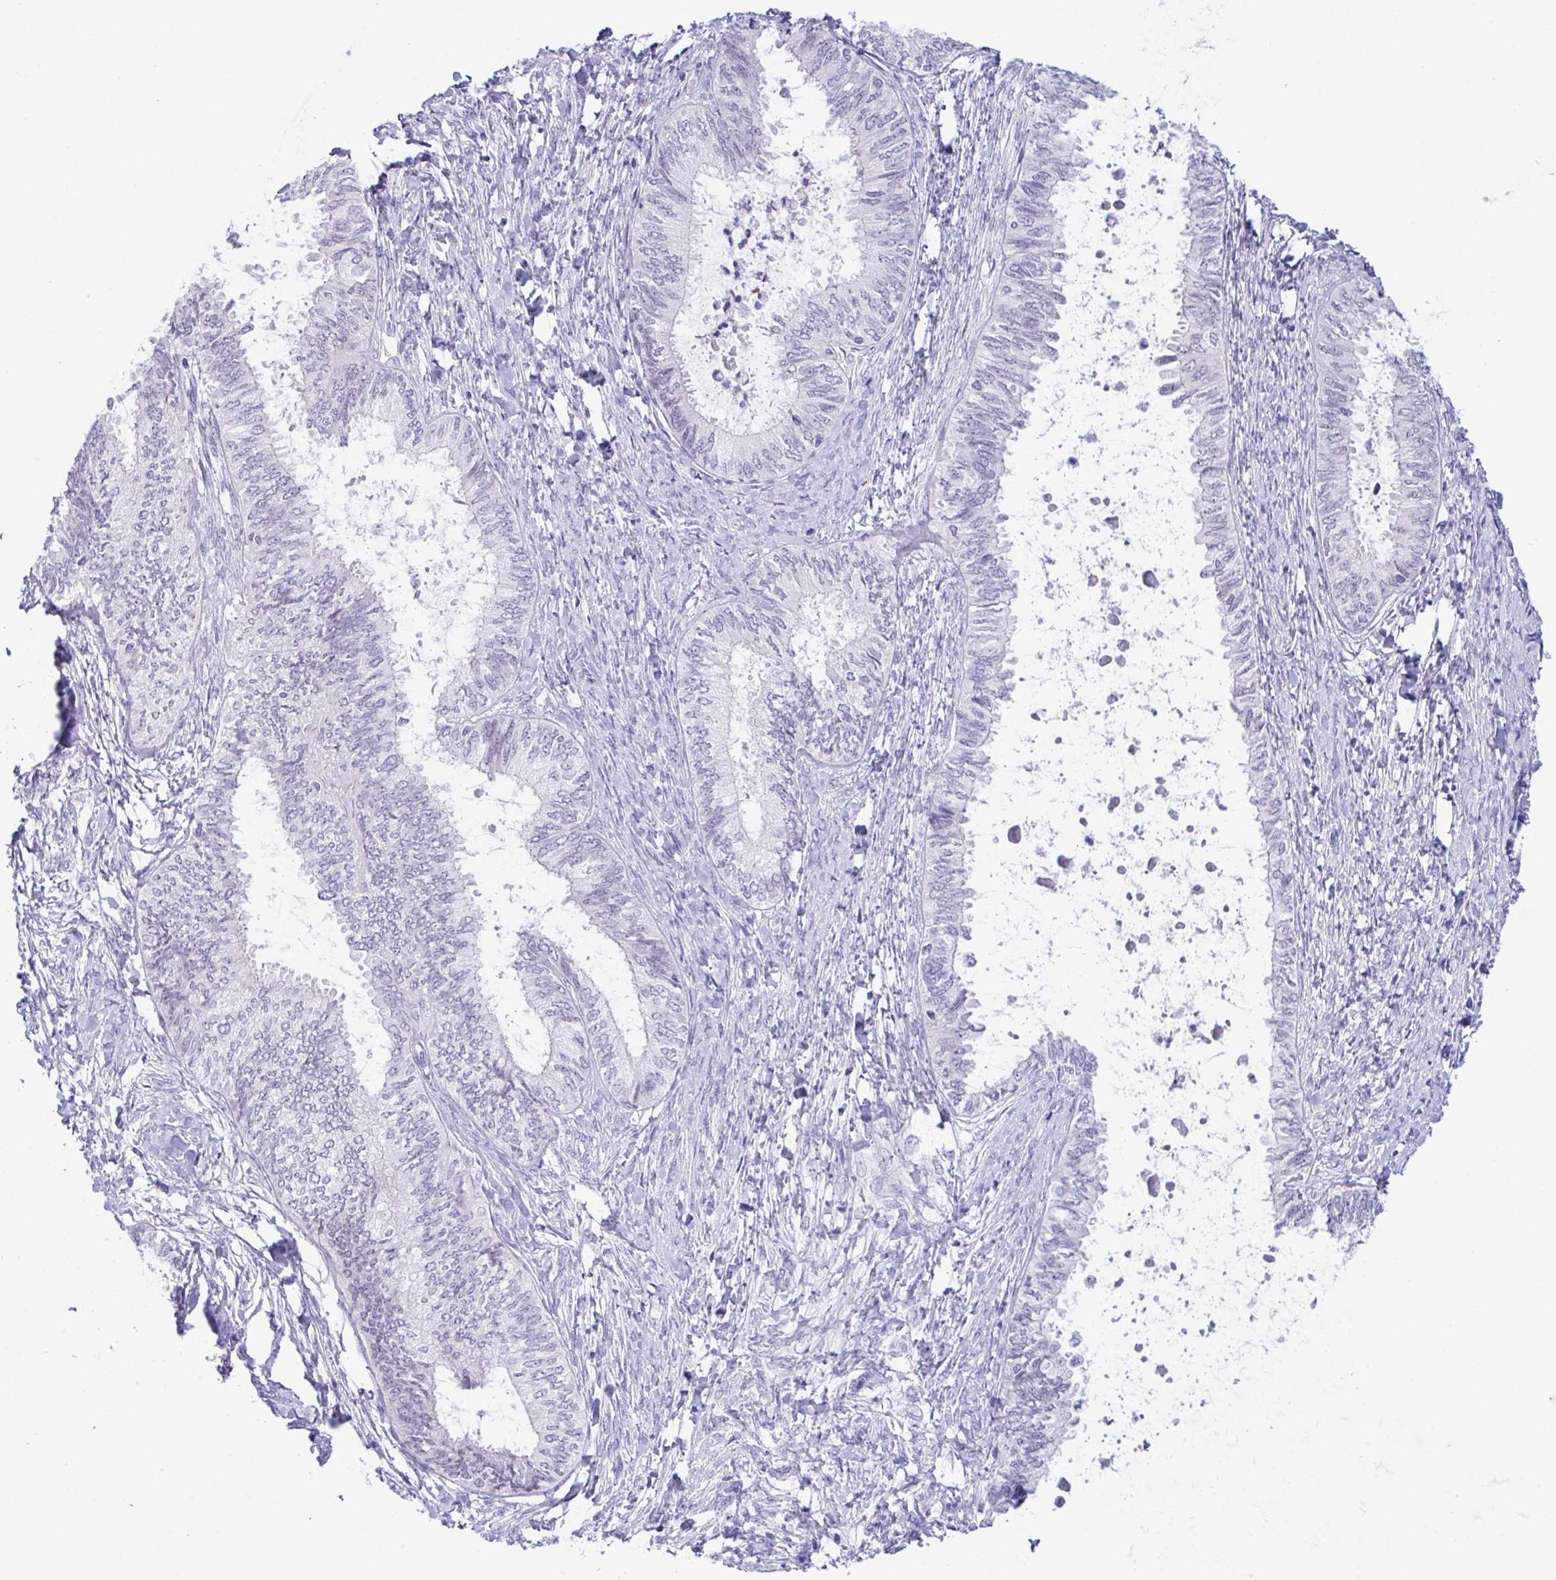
{"staining": {"intensity": "negative", "quantity": "none", "location": "none"}, "tissue": "ovarian cancer", "cell_type": "Tumor cells", "image_type": "cancer", "snomed": [{"axis": "morphology", "description": "Carcinoma, endometroid"}, {"axis": "topography", "description": "Ovary"}], "caption": "Photomicrograph shows no significant protein positivity in tumor cells of ovarian cancer (endometroid carcinoma). (DAB IHC, high magnification).", "gene": "USP35", "patient": {"sex": "female", "age": 70}}